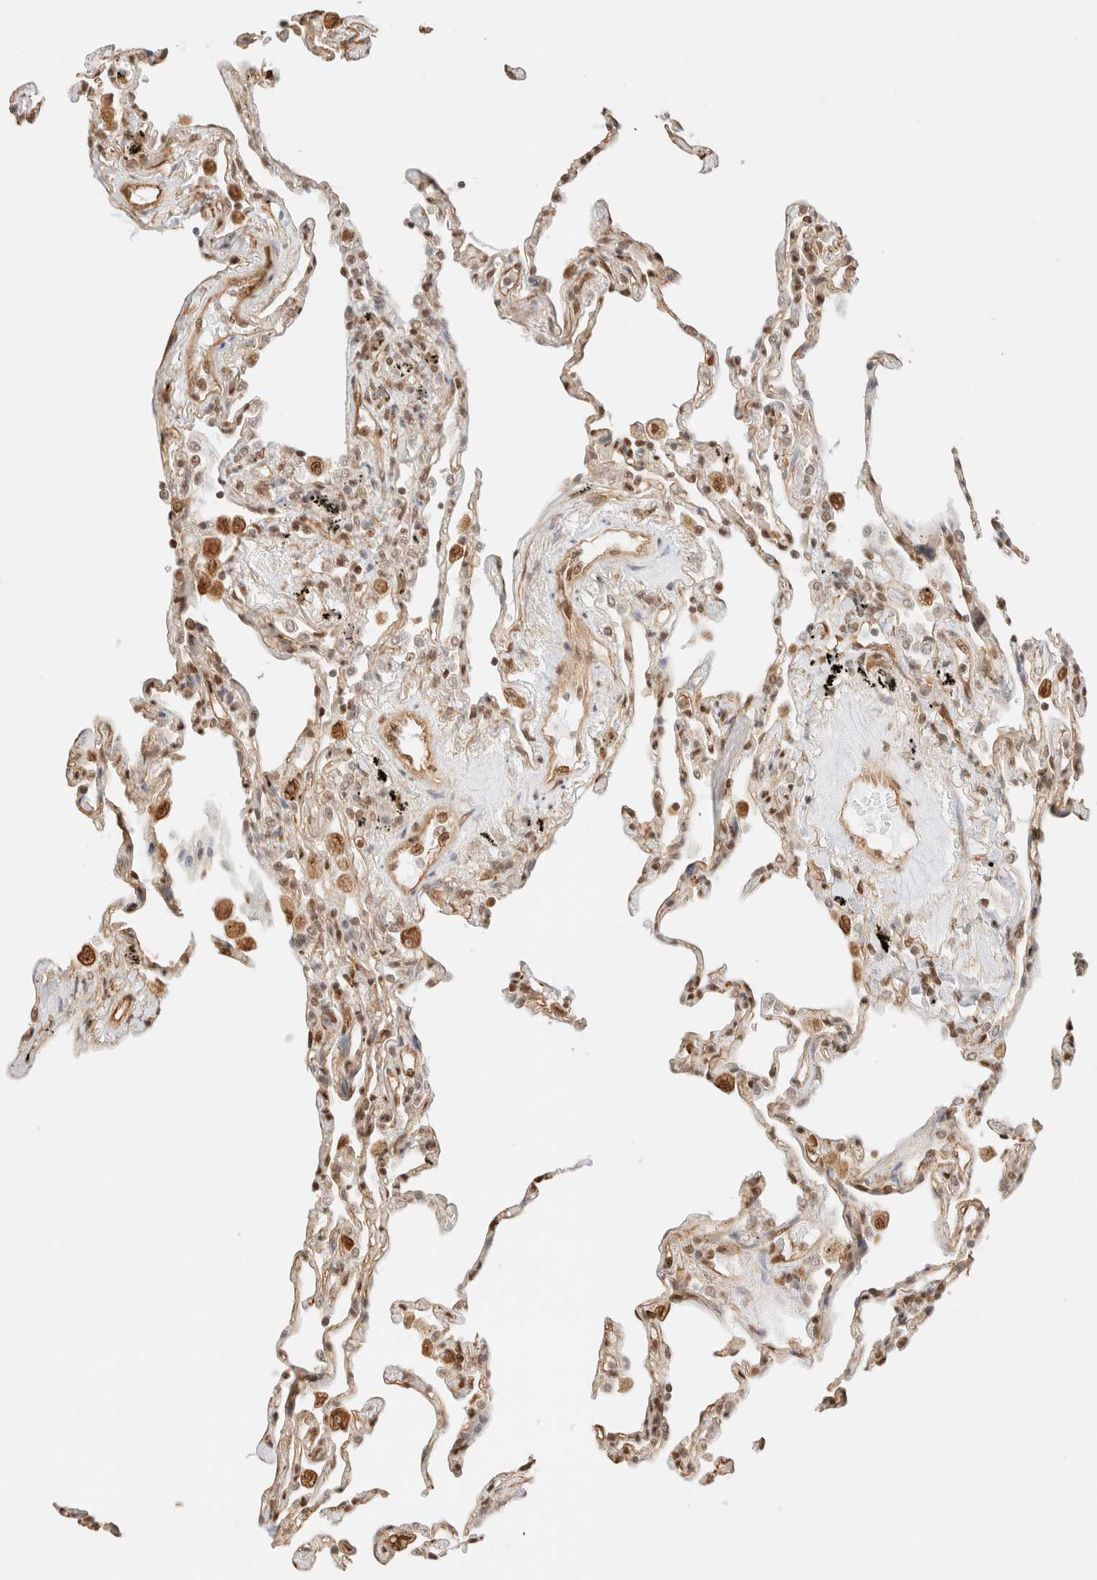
{"staining": {"intensity": "moderate", "quantity": "25%-75%", "location": "cytoplasmic/membranous,nuclear"}, "tissue": "lung", "cell_type": "Alveolar cells", "image_type": "normal", "snomed": [{"axis": "morphology", "description": "Normal tissue, NOS"}, {"axis": "topography", "description": "Lung"}], "caption": "Protein staining by immunohistochemistry shows moderate cytoplasmic/membranous,nuclear staining in approximately 25%-75% of alveolar cells in unremarkable lung. Ihc stains the protein of interest in brown and the nuclei are stained blue.", "gene": "ARID5A", "patient": {"sex": "male", "age": 59}}